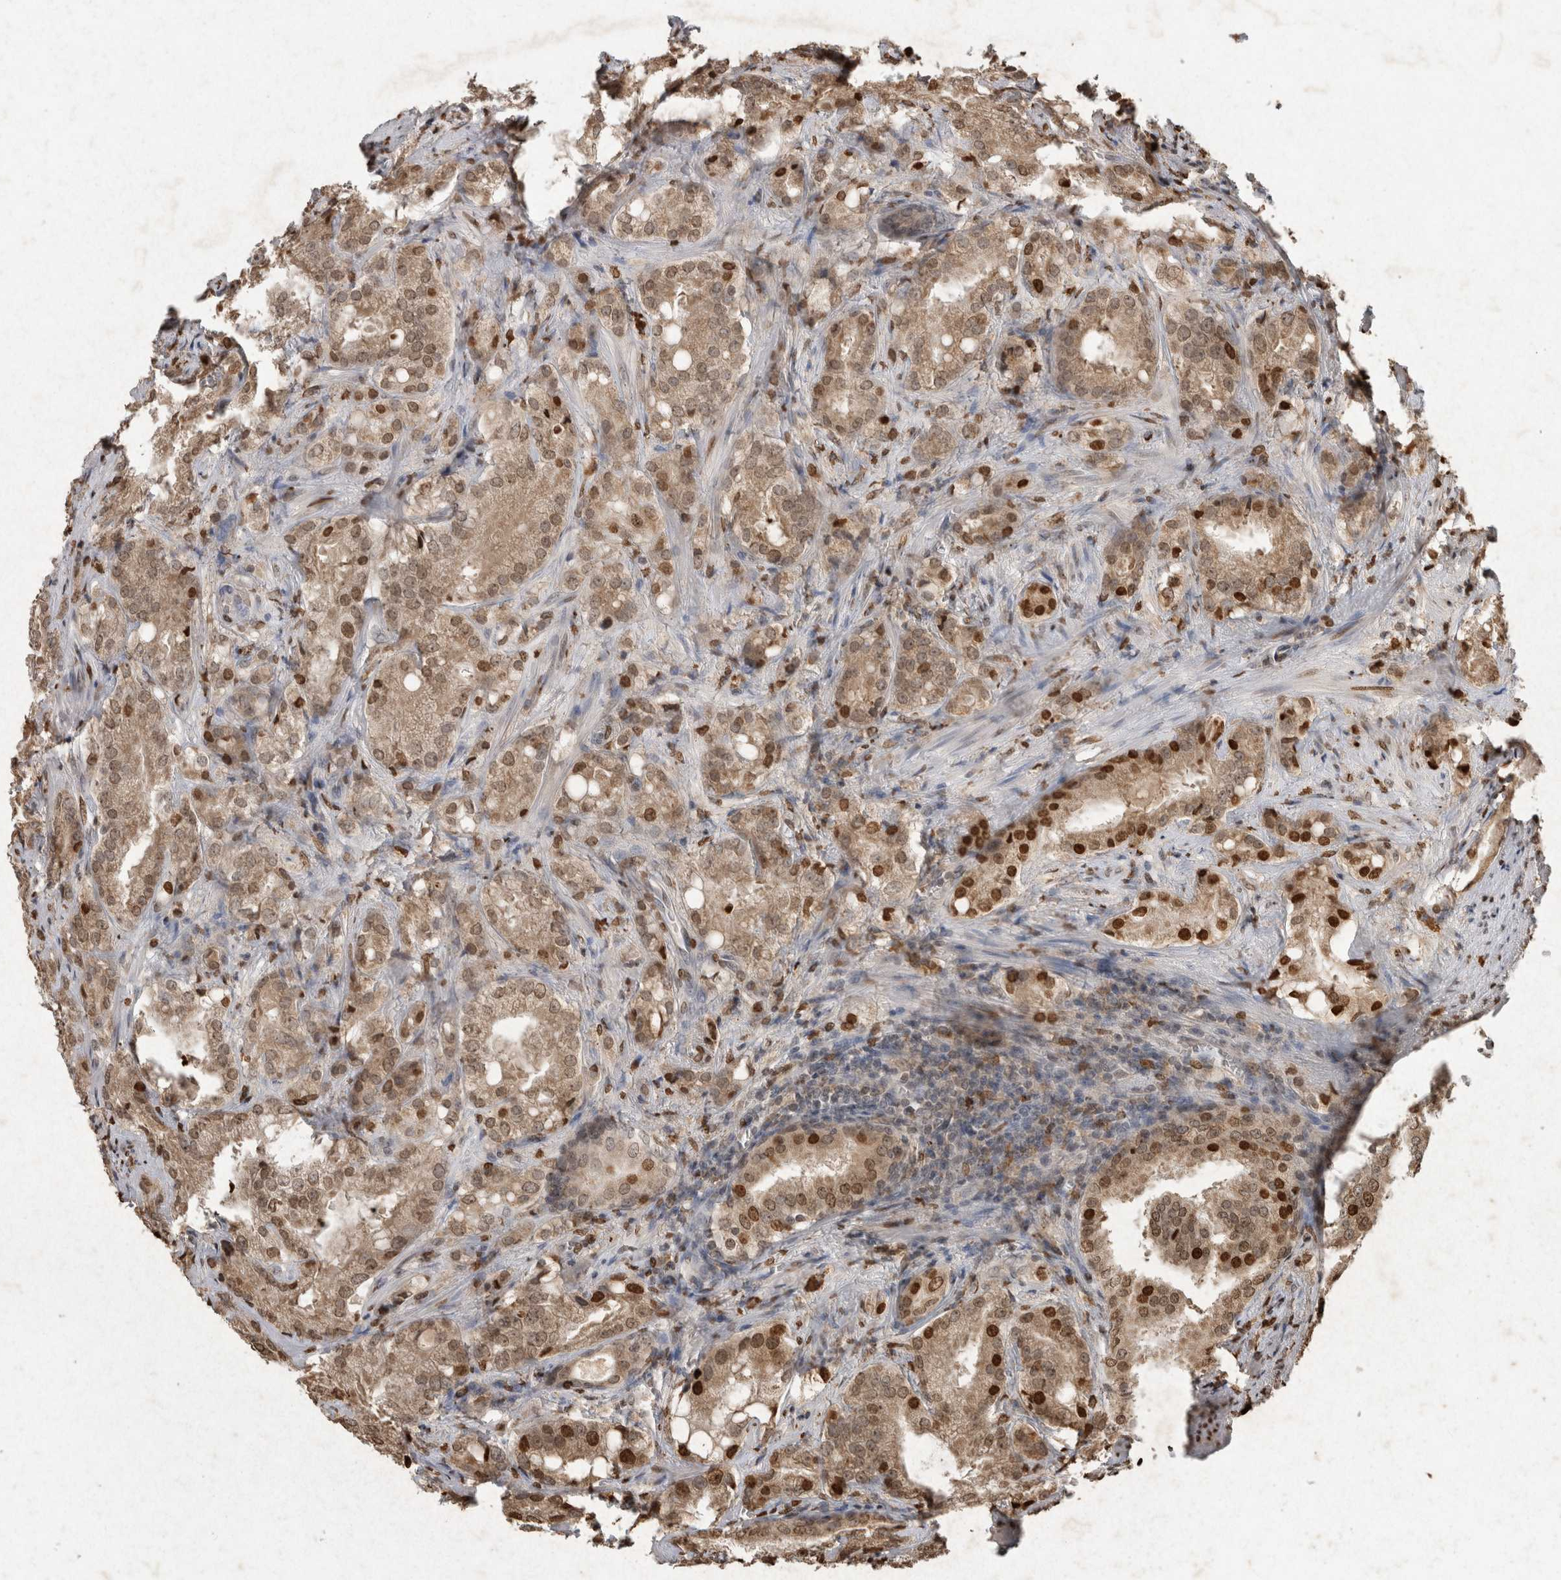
{"staining": {"intensity": "strong", "quantity": "25%-75%", "location": "cytoplasmic/membranous,nuclear"}, "tissue": "prostate cancer", "cell_type": "Tumor cells", "image_type": "cancer", "snomed": [{"axis": "morphology", "description": "Adenocarcinoma, High grade"}, {"axis": "topography", "description": "Prostate"}], "caption": "Tumor cells reveal high levels of strong cytoplasmic/membranous and nuclear expression in approximately 25%-75% of cells in prostate cancer (high-grade adenocarcinoma).", "gene": "ADGRL3", "patient": {"sex": "male", "age": 64}}